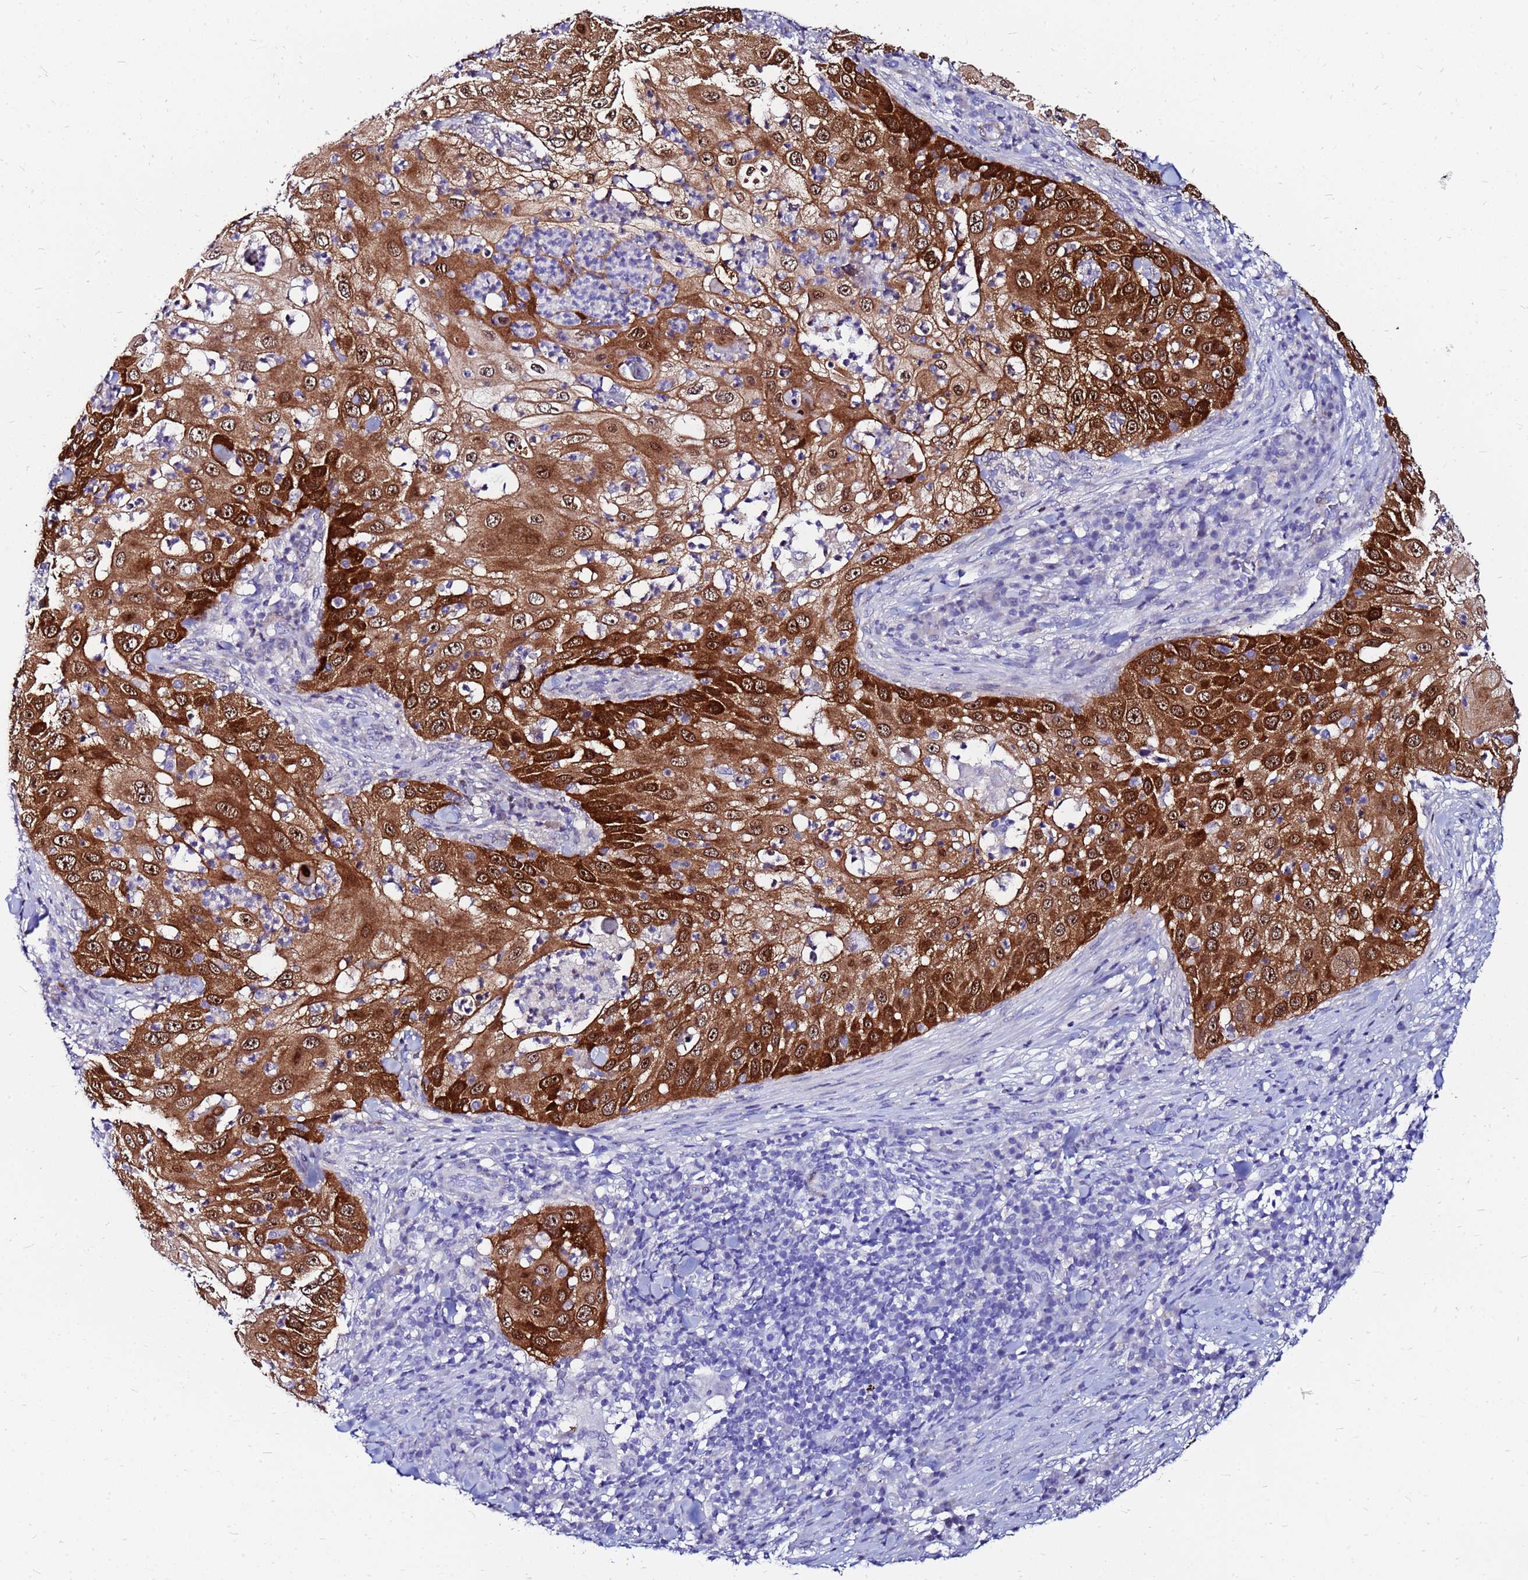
{"staining": {"intensity": "strong", "quantity": ">75%", "location": "cytoplasmic/membranous,nuclear"}, "tissue": "skin cancer", "cell_type": "Tumor cells", "image_type": "cancer", "snomed": [{"axis": "morphology", "description": "Squamous cell carcinoma, NOS"}, {"axis": "topography", "description": "Skin"}], "caption": "Skin cancer was stained to show a protein in brown. There is high levels of strong cytoplasmic/membranous and nuclear staining in approximately >75% of tumor cells. (Stains: DAB (3,3'-diaminobenzidine) in brown, nuclei in blue, Microscopy: brightfield microscopy at high magnification).", "gene": "PPP1R14C", "patient": {"sex": "female", "age": 44}}